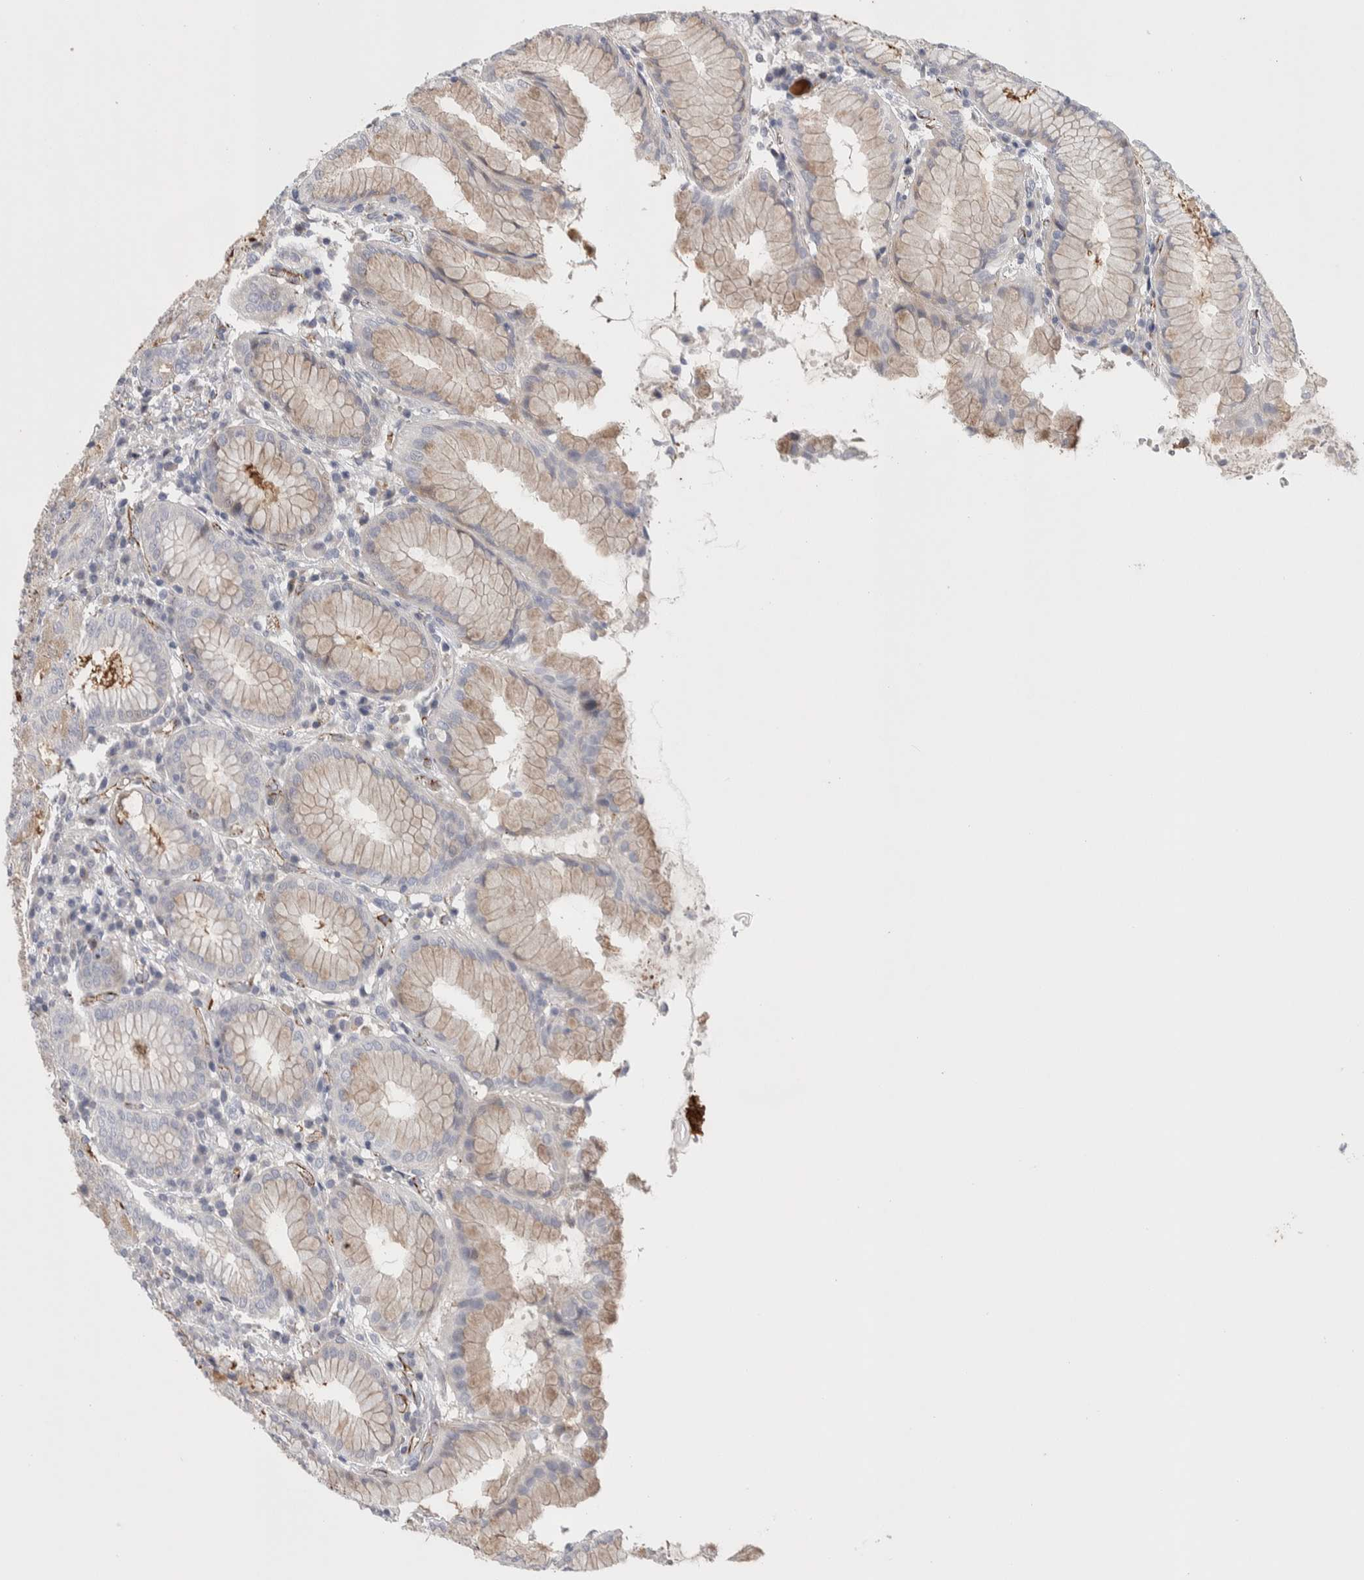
{"staining": {"intensity": "weak", "quantity": "25%-75%", "location": "cytoplasmic/membranous"}, "tissue": "stomach", "cell_type": "Glandular cells", "image_type": "normal", "snomed": [{"axis": "morphology", "description": "Normal tissue, NOS"}, {"axis": "topography", "description": "Stomach"}, {"axis": "topography", "description": "Stomach, lower"}], "caption": "The immunohistochemical stain labels weak cytoplasmic/membranous expression in glandular cells of unremarkable stomach. The protein of interest is stained brown, and the nuclei are stained in blue (DAB IHC with brightfield microscopy, high magnification).", "gene": "ZNF862", "patient": {"sex": "female", "age": 56}}